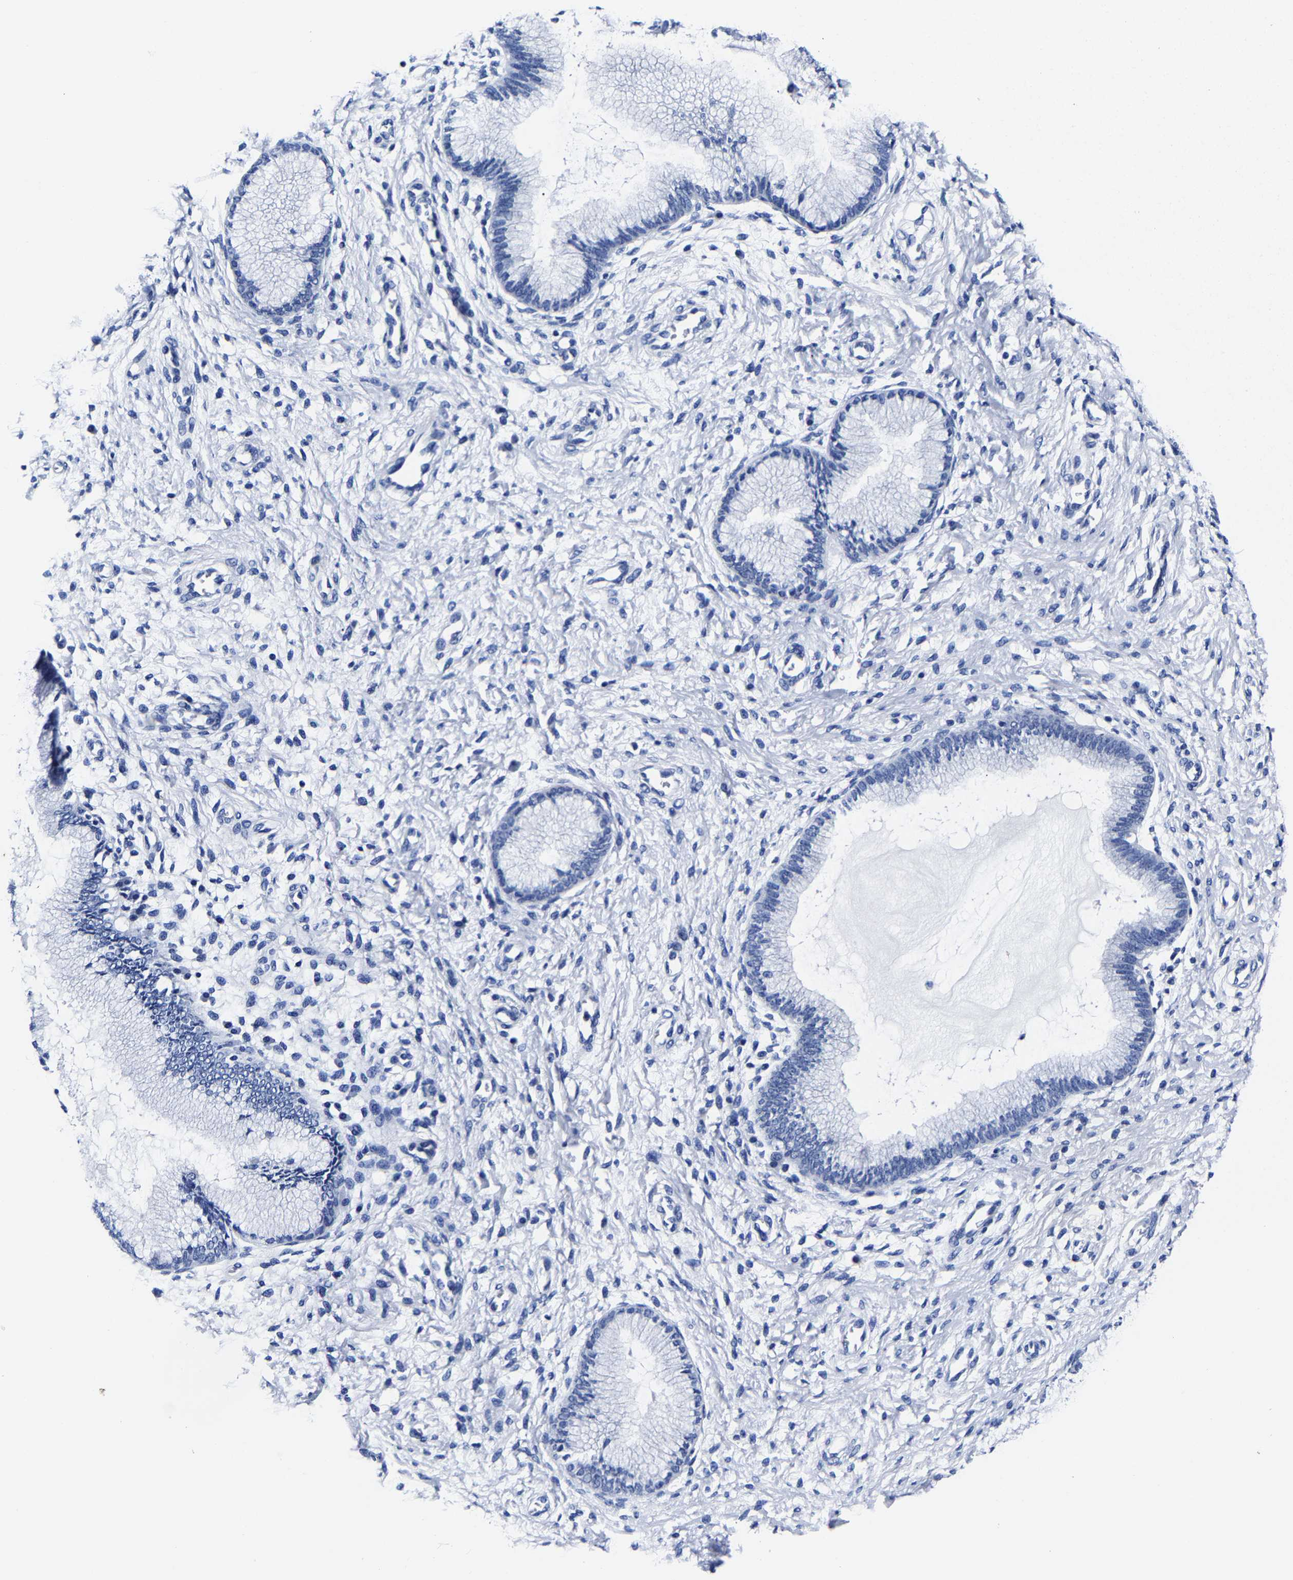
{"staining": {"intensity": "negative", "quantity": "none", "location": "none"}, "tissue": "cervix", "cell_type": "Glandular cells", "image_type": "normal", "snomed": [{"axis": "morphology", "description": "Normal tissue, NOS"}, {"axis": "topography", "description": "Cervix"}], "caption": "This is a photomicrograph of immunohistochemistry staining of benign cervix, which shows no positivity in glandular cells. (DAB (3,3'-diaminobenzidine) immunohistochemistry visualized using brightfield microscopy, high magnification).", "gene": "CPA2", "patient": {"sex": "female", "age": 55}}